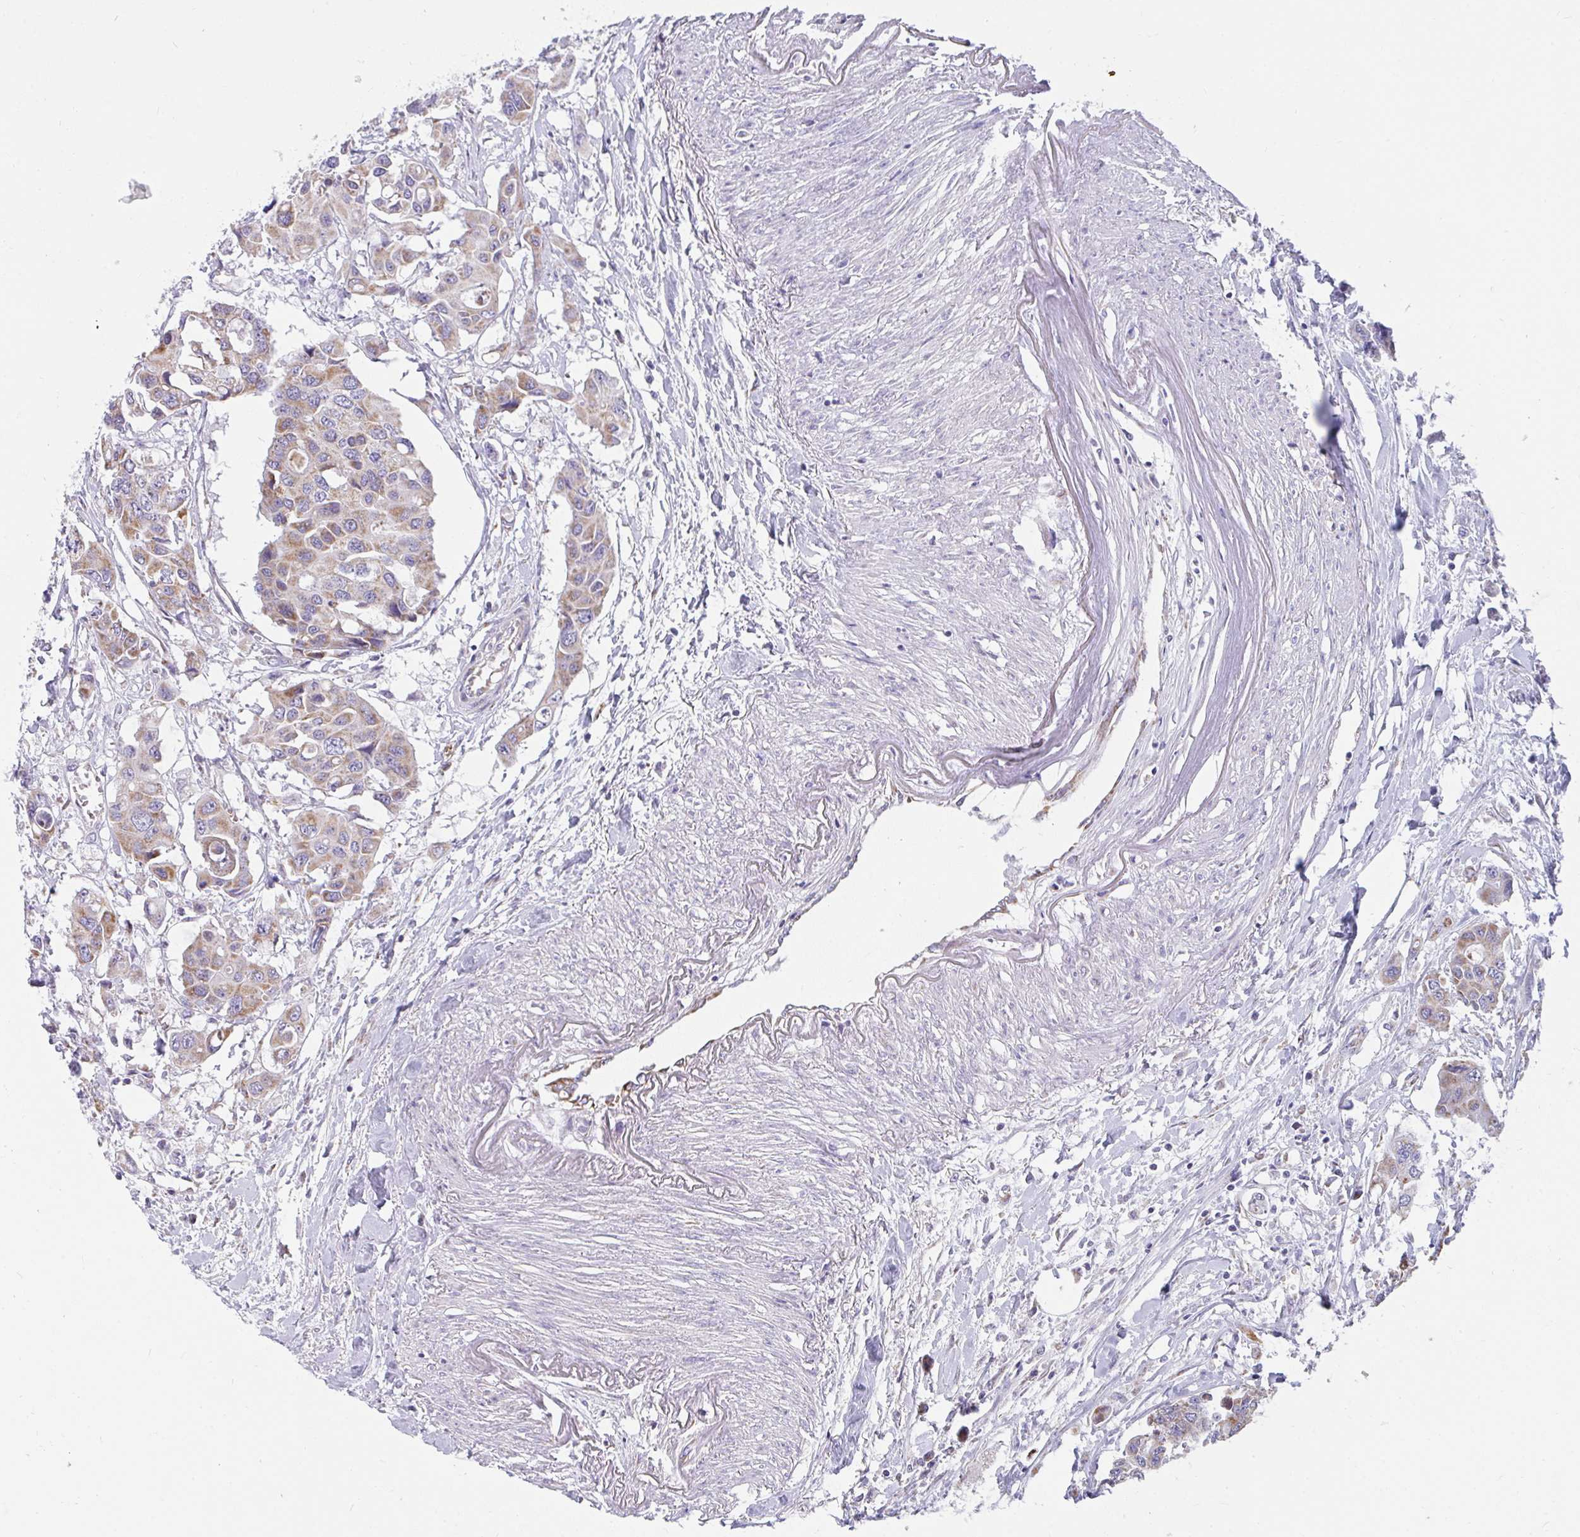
{"staining": {"intensity": "moderate", "quantity": "25%-75%", "location": "cytoplasmic/membranous"}, "tissue": "colorectal cancer", "cell_type": "Tumor cells", "image_type": "cancer", "snomed": [{"axis": "morphology", "description": "Adenocarcinoma, NOS"}, {"axis": "topography", "description": "Colon"}], "caption": "Adenocarcinoma (colorectal) tissue demonstrates moderate cytoplasmic/membranous staining in about 25%-75% of tumor cells, visualized by immunohistochemistry.", "gene": "FAHD1", "patient": {"sex": "male", "age": 77}}